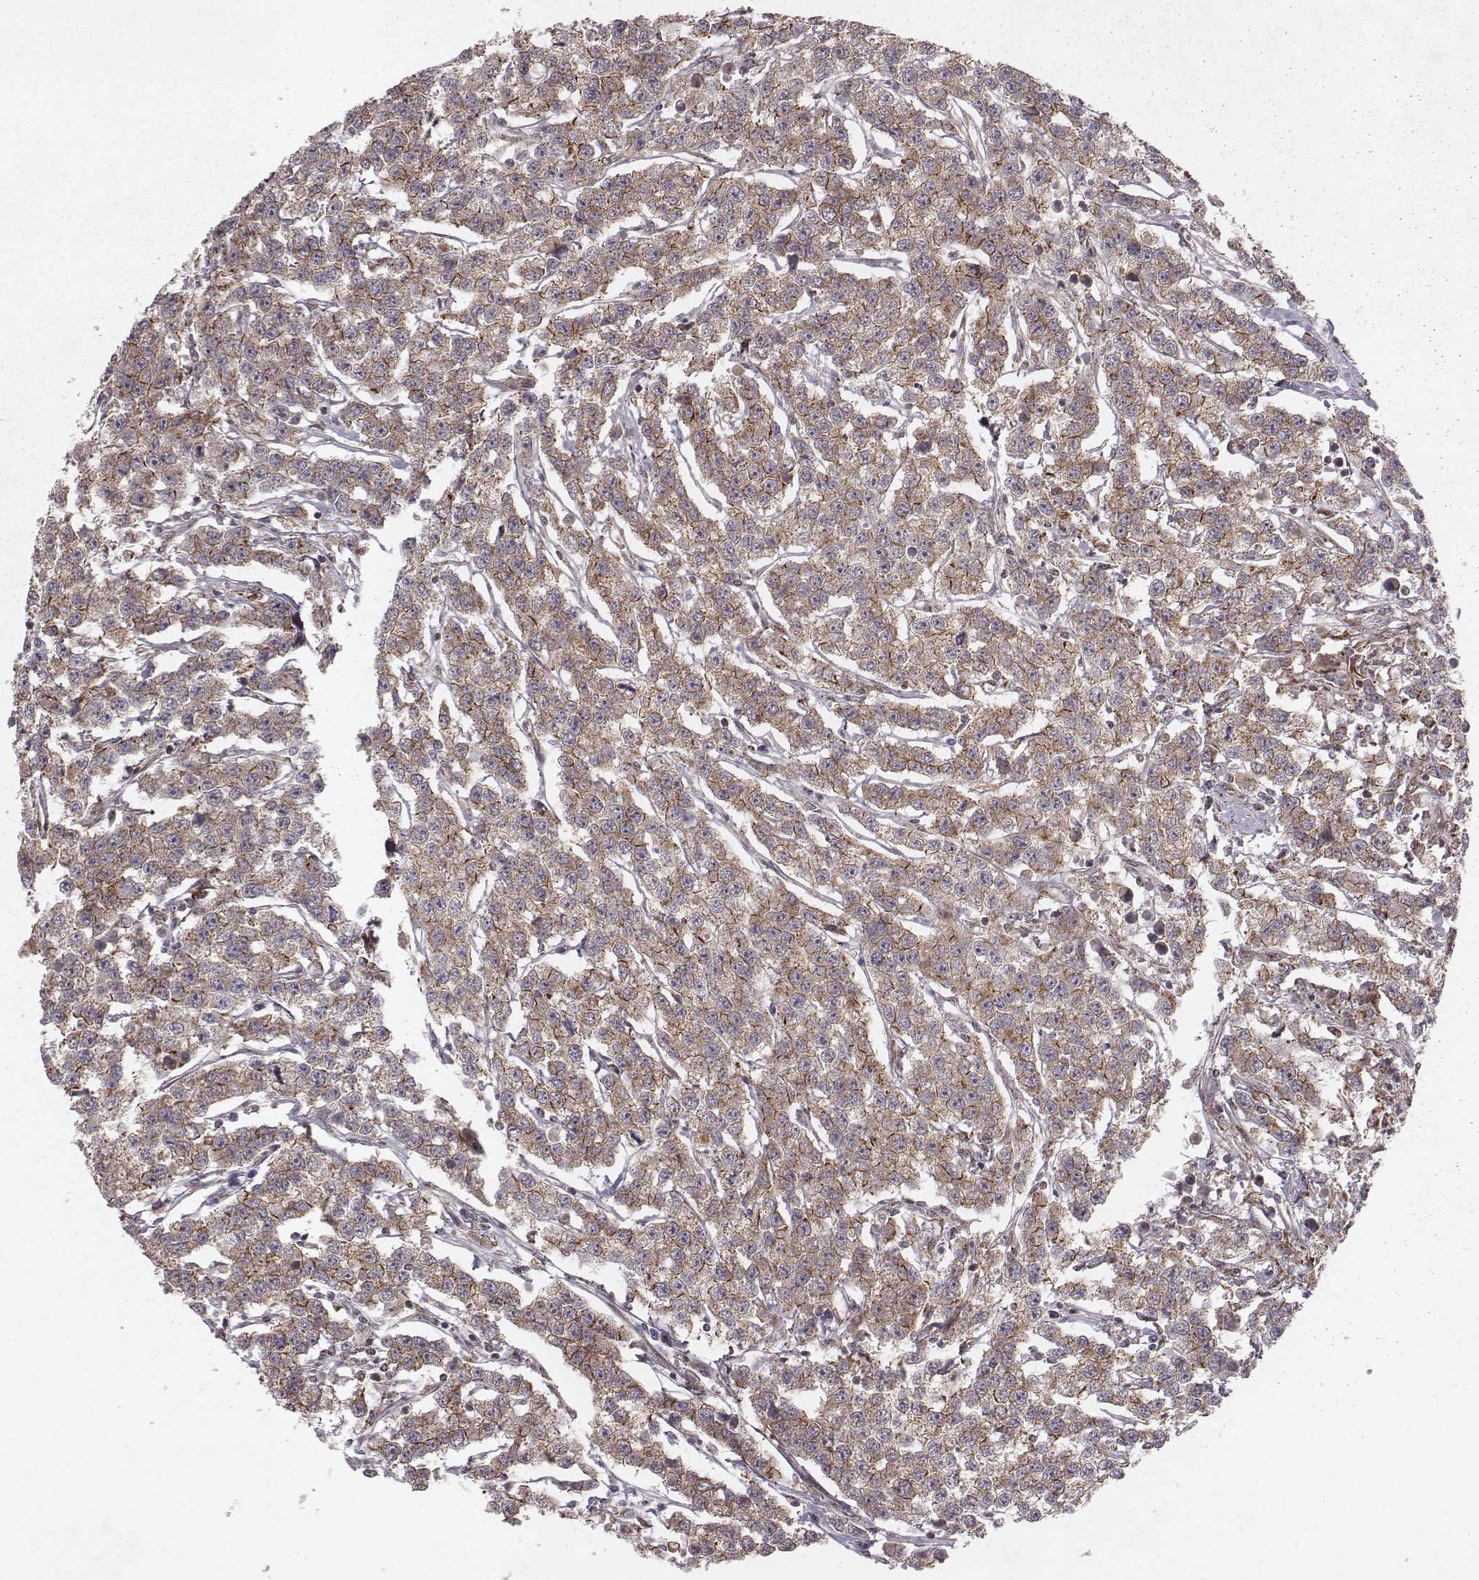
{"staining": {"intensity": "weak", "quantity": ">75%", "location": "cytoplasmic/membranous"}, "tissue": "testis cancer", "cell_type": "Tumor cells", "image_type": "cancer", "snomed": [{"axis": "morphology", "description": "Seminoma, NOS"}, {"axis": "topography", "description": "Testis"}], "caption": "Testis seminoma was stained to show a protein in brown. There is low levels of weak cytoplasmic/membranous expression in approximately >75% of tumor cells.", "gene": "NDUFA7", "patient": {"sex": "male", "age": 59}}